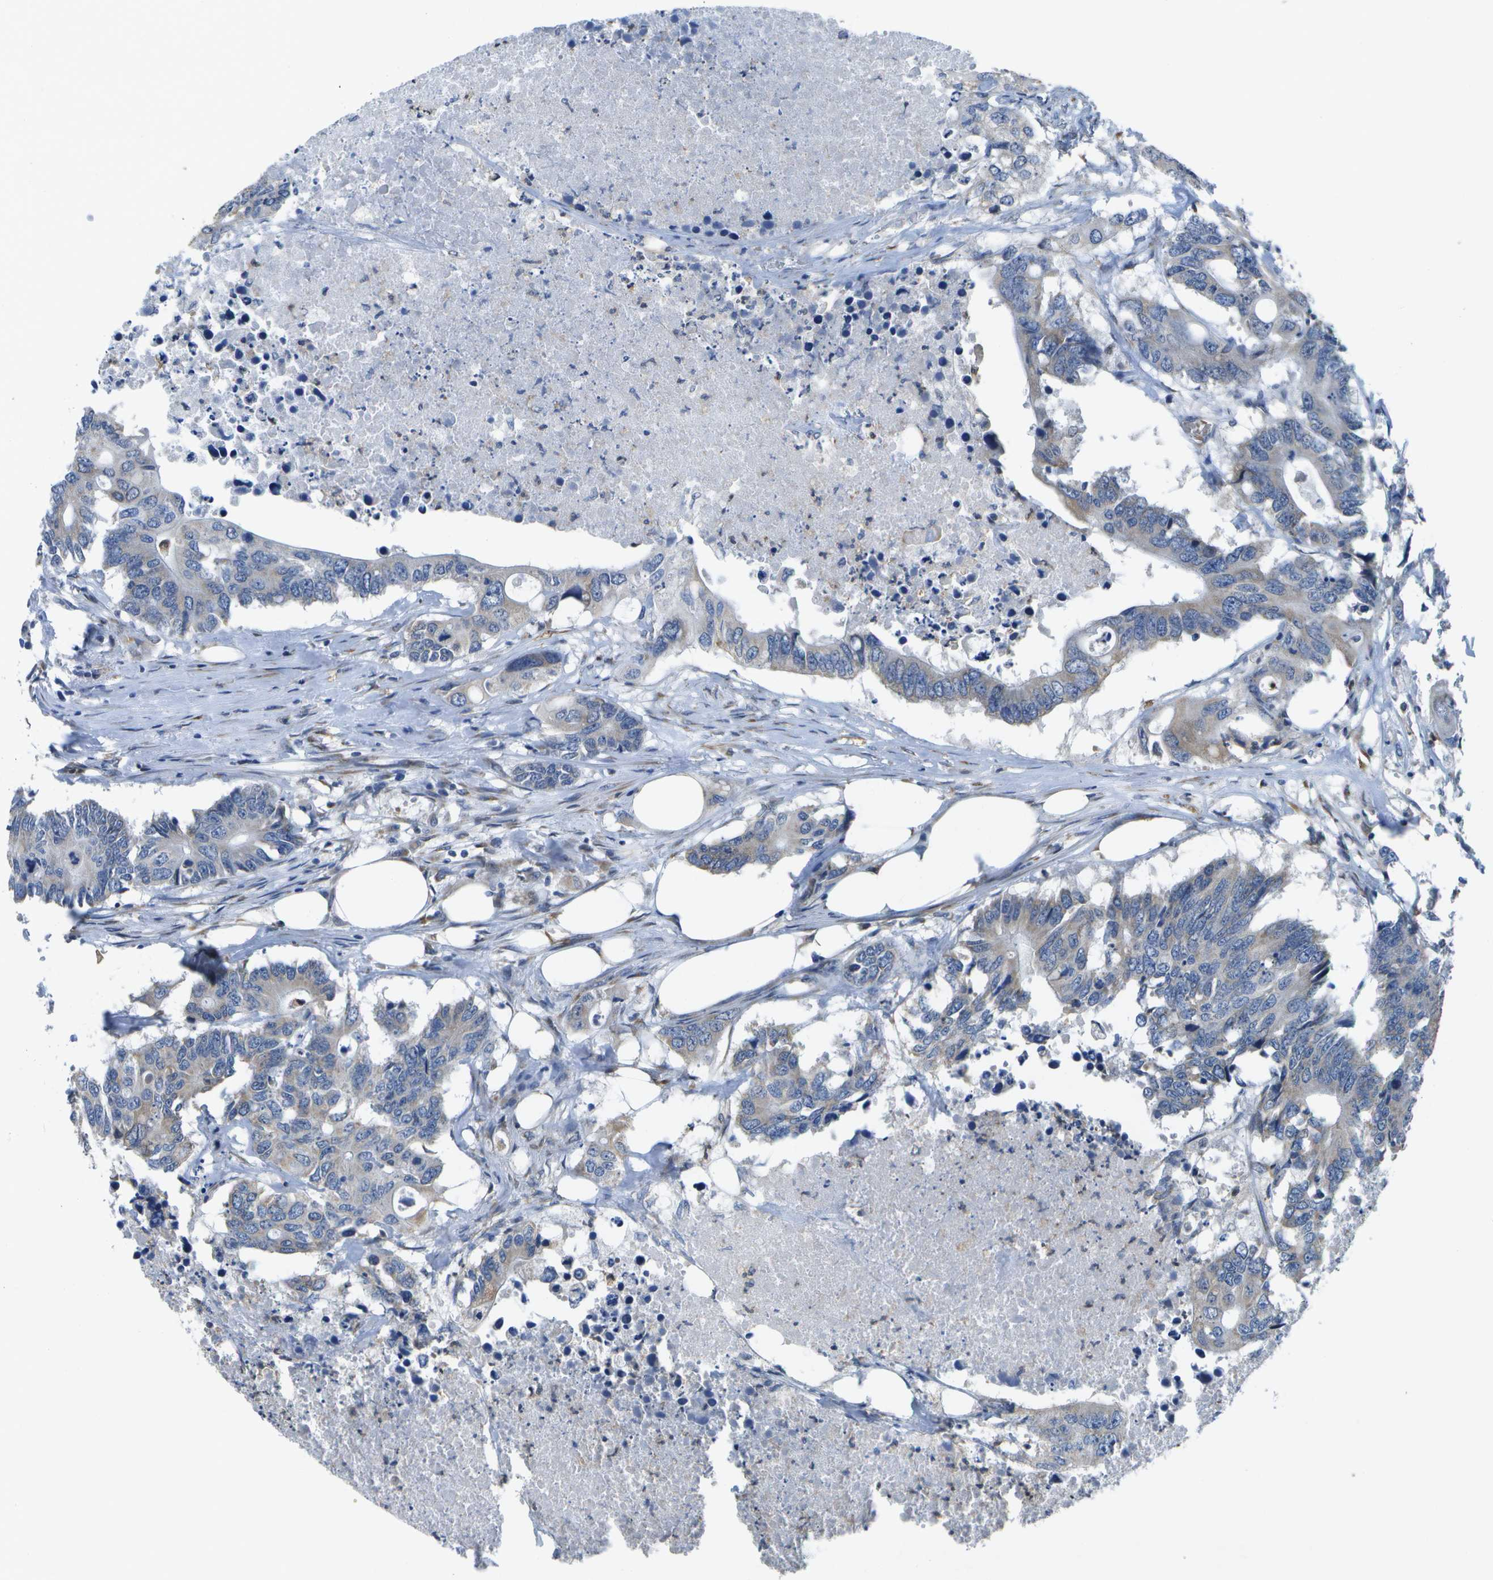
{"staining": {"intensity": "weak", "quantity": "<25%", "location": "cytoplasmic/membranous"}, "tissue": "colorectal cancer", "cell_type": "Tumor cells", "image_type": "cancer", "snomed": [{"axis": "morphology", "description": "Adenocarcinoma, NOS"}, {"axis": "topography", "description": "Colon"}], "caption": "High magnification brightfield microscopy of colorectal cancer stained with DAB (brown) and counterstained with hematoxylin (blue): tumor cells show no significant staining.", "gene": "DSE", "patient": {"sex": "male", "age": 71}}